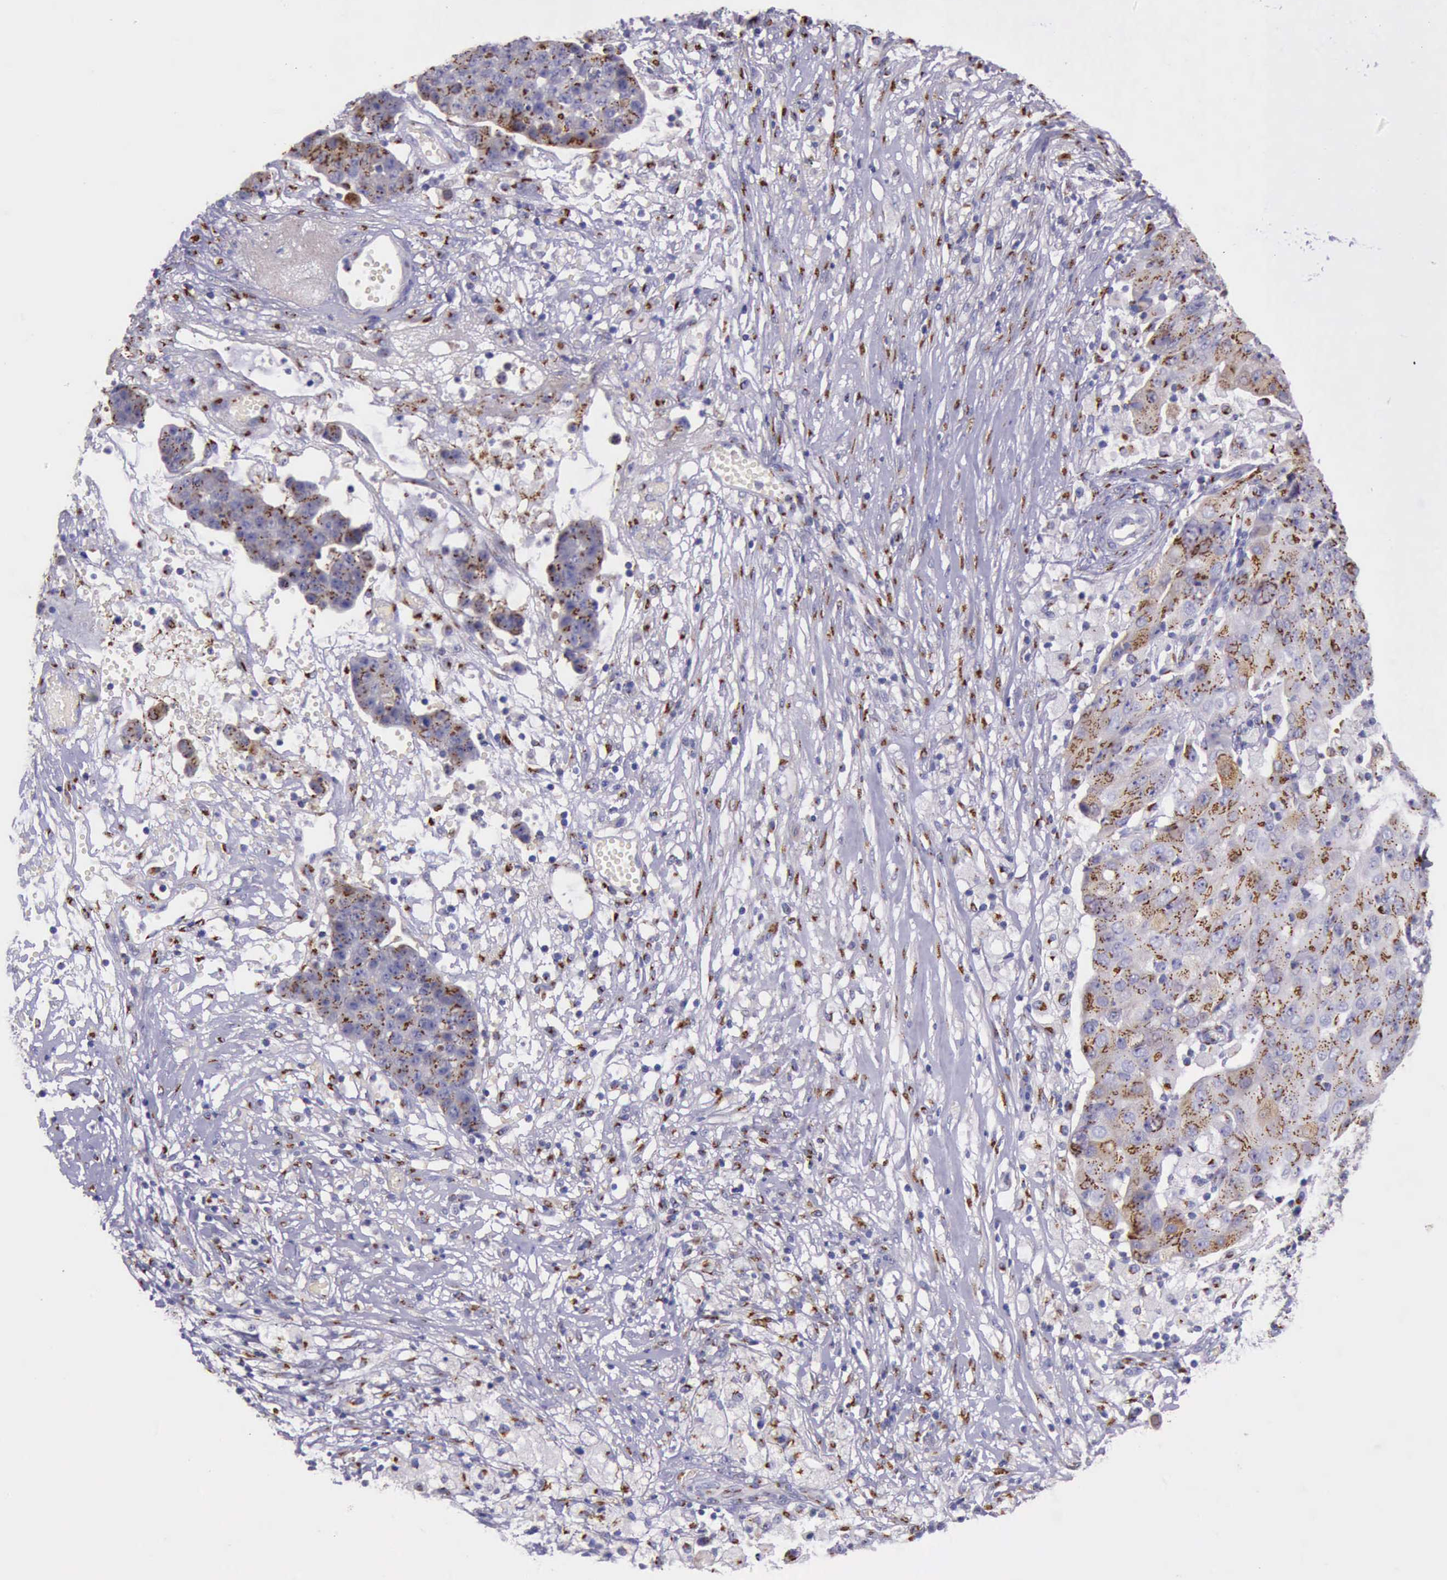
{"staining": {"intensity": "strong", "quantity": ">75%", "location": "cytoplasmic/membranous"}, "tissue": "ovarian cancer", "cell_type": "Tumor cells", "image_type": "cancer", "snomed": [{"axis": "morphology", "description": "Carcinoma, endometroid"}, {"axis": "topography", "description": "Ovary"}], "caption": "High-magnification brightfield microscopy of ovarian endometroid carcinoma stained with DAB (brown) and counterstained with hematoxylin (blue). tumor cells exhibit strong cytoplasmic/membranous expression is appreciated in approximately>75% of cells.", "gene": "GOLGA5", "patient": {"sex": "female", "age": 42}}